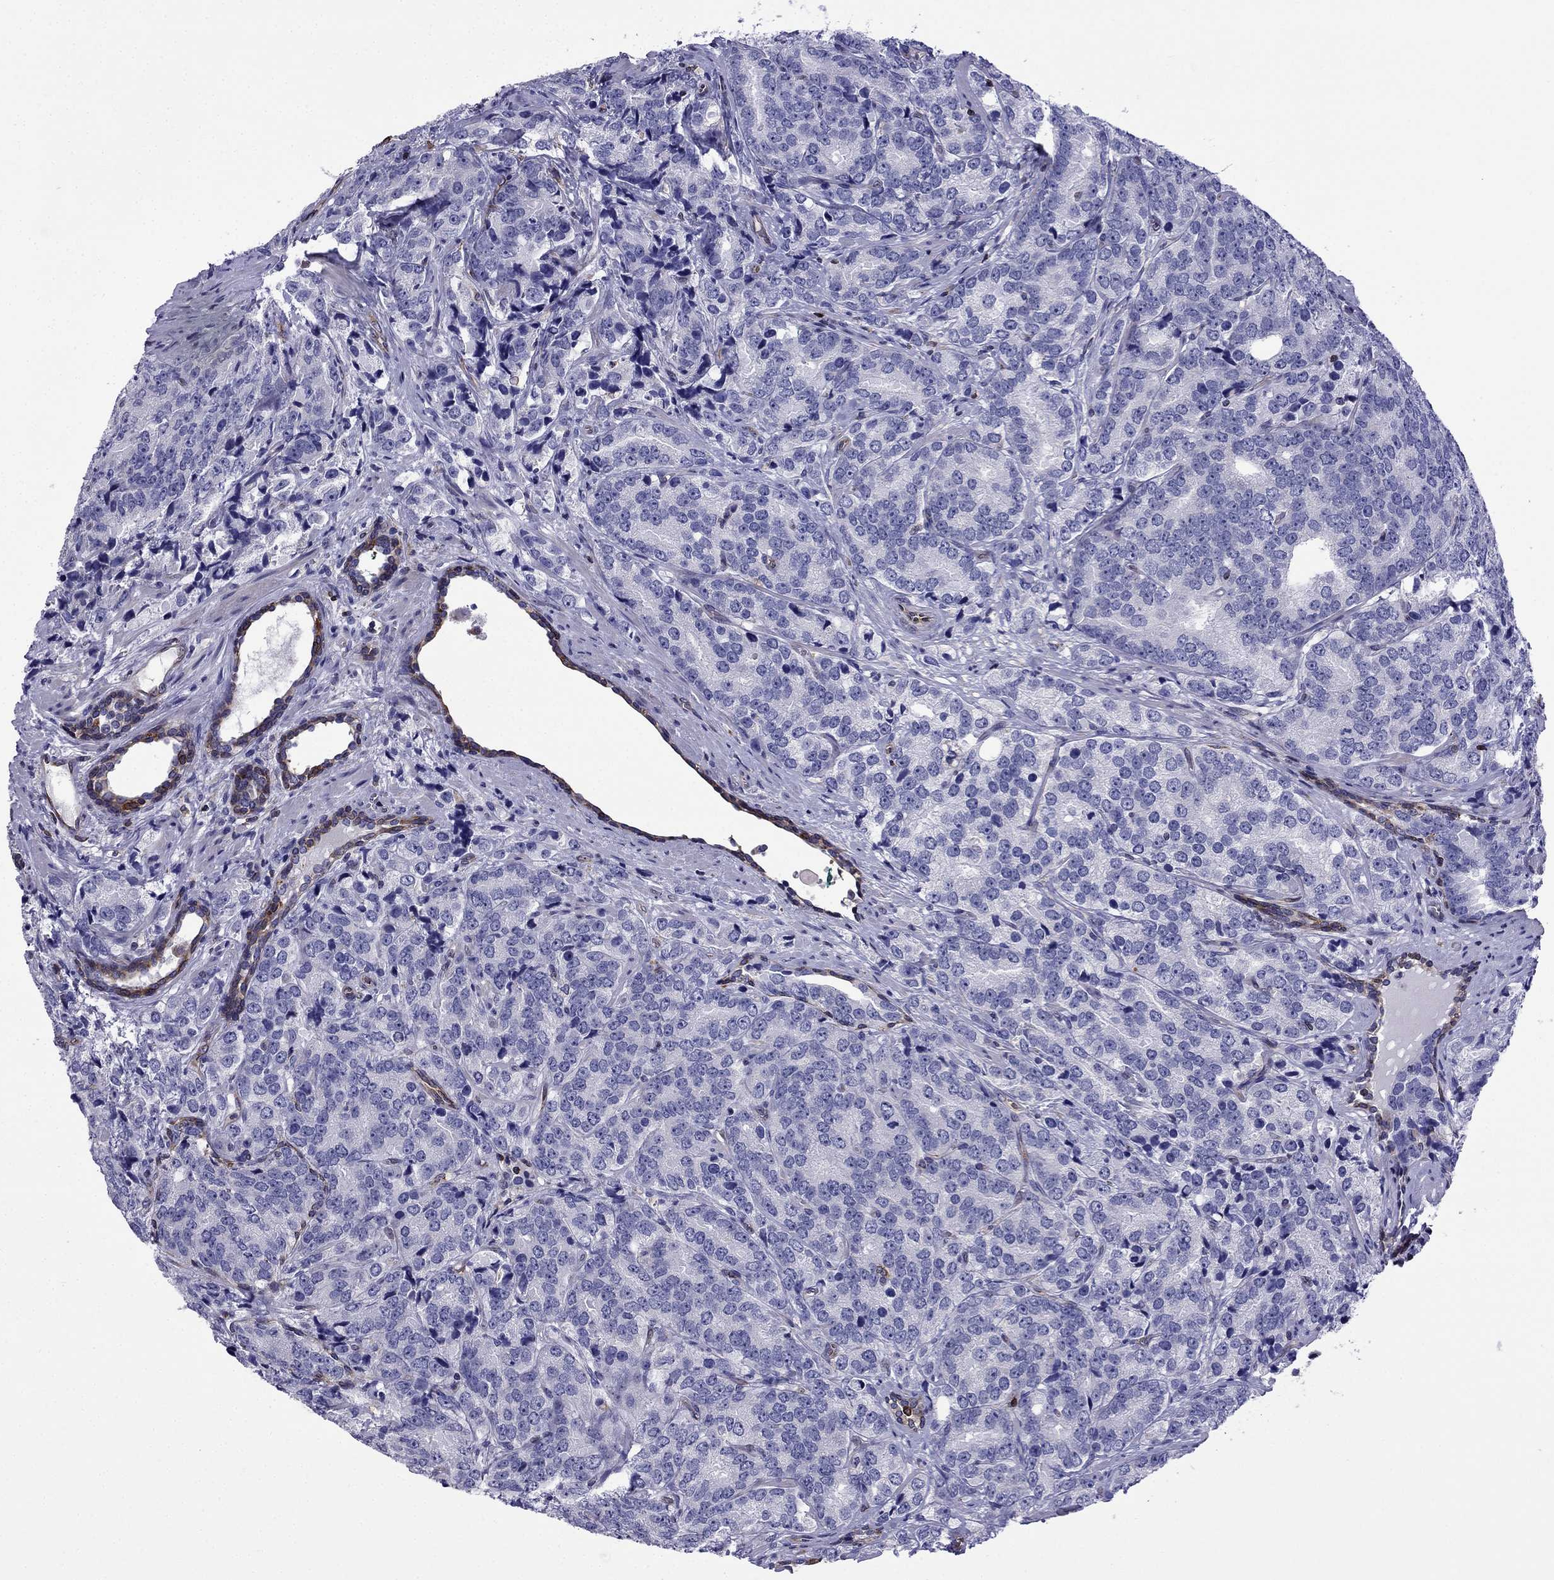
{"staining": {"intensity": "negative", "quantity": "none", "location": "none"}, "tissue": "prostate cancer", "cell_type": "Tumor cells", "image_type": "cancer", "snomed": [{"axis": "morphology", "description": "Adenocarcinoma, NOS"}, {"axis": "topography", "description": "Prostate"}], "caption": "This is an immunohistochemistry histopathology image of prostate cancer (adenocarcinoma). There is no expression in tumor cells.", "gene": "GNAL", "patient": {"sex": "male", "age": 71}}